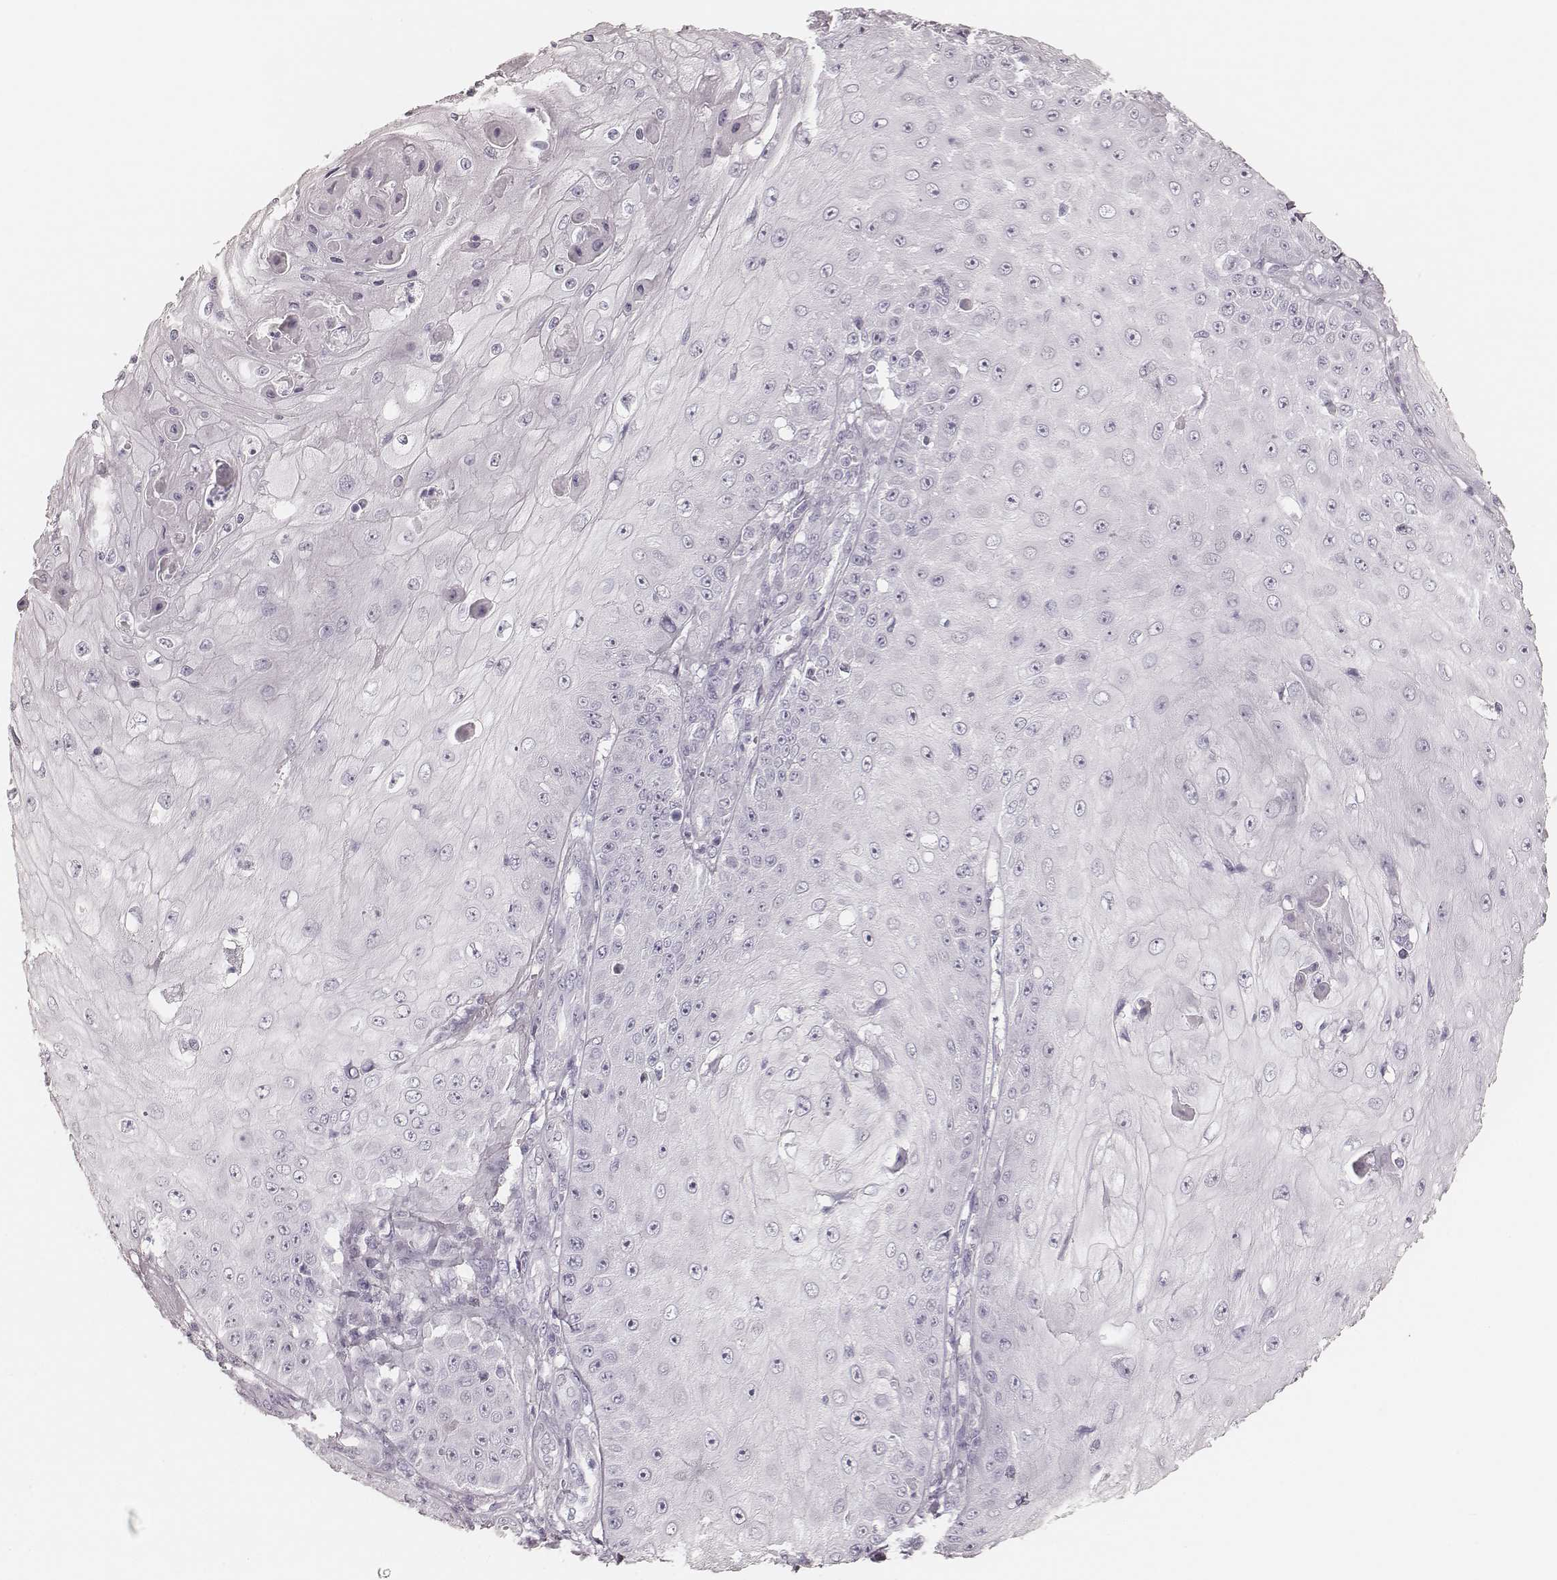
{"staining": {"intensity": "negative", "quantity": "none", "location": "none"}, "tissue": "skin cancer", "cell_type": "Tumor cells", "image_type": "cancer", "snomed": [{"axis": "morphology", "description": "Squamous cell carcinoma, NOS"}, {"axis": "topography", "description": "Skin"}], "caption": "Protein analysis of squamous cell carcinoma (skin) demonstrates no significant positivity in tumor cells.", "gene": "KRT82", "patient": {"sex": "male", "age": 70}}